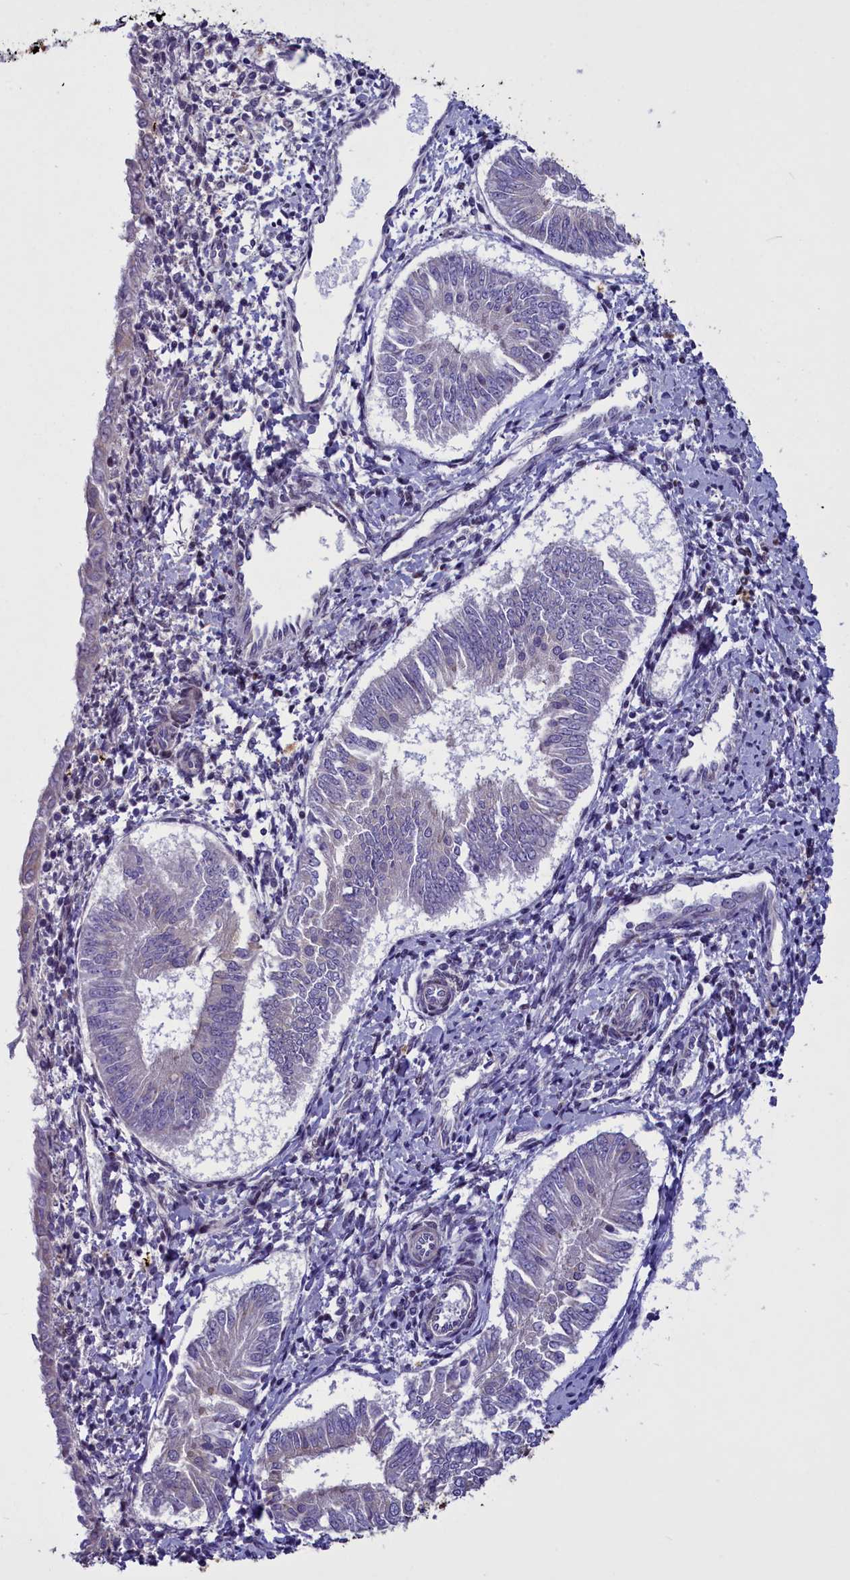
{"staining": {"intensity": "negative", "quantity": "none", "location": "none"}, "tissue": "endometrial cancer", "cell_type": "Tumor cells", "image_type": "cancer", "snomed": [{"axis": "morphology", "description": "Adenocarcinoma, NOS"}, {"axis": "topography", "description": "Endometrium"}], "caption": "The immunohistochemistry (IHC) micrograph has no significant positivity in tumor cells of endometrial cancer (adenocarcinoma) tissue.", "gene": "MAN2C1", "patient": {"sex": "female", "age": 58}}